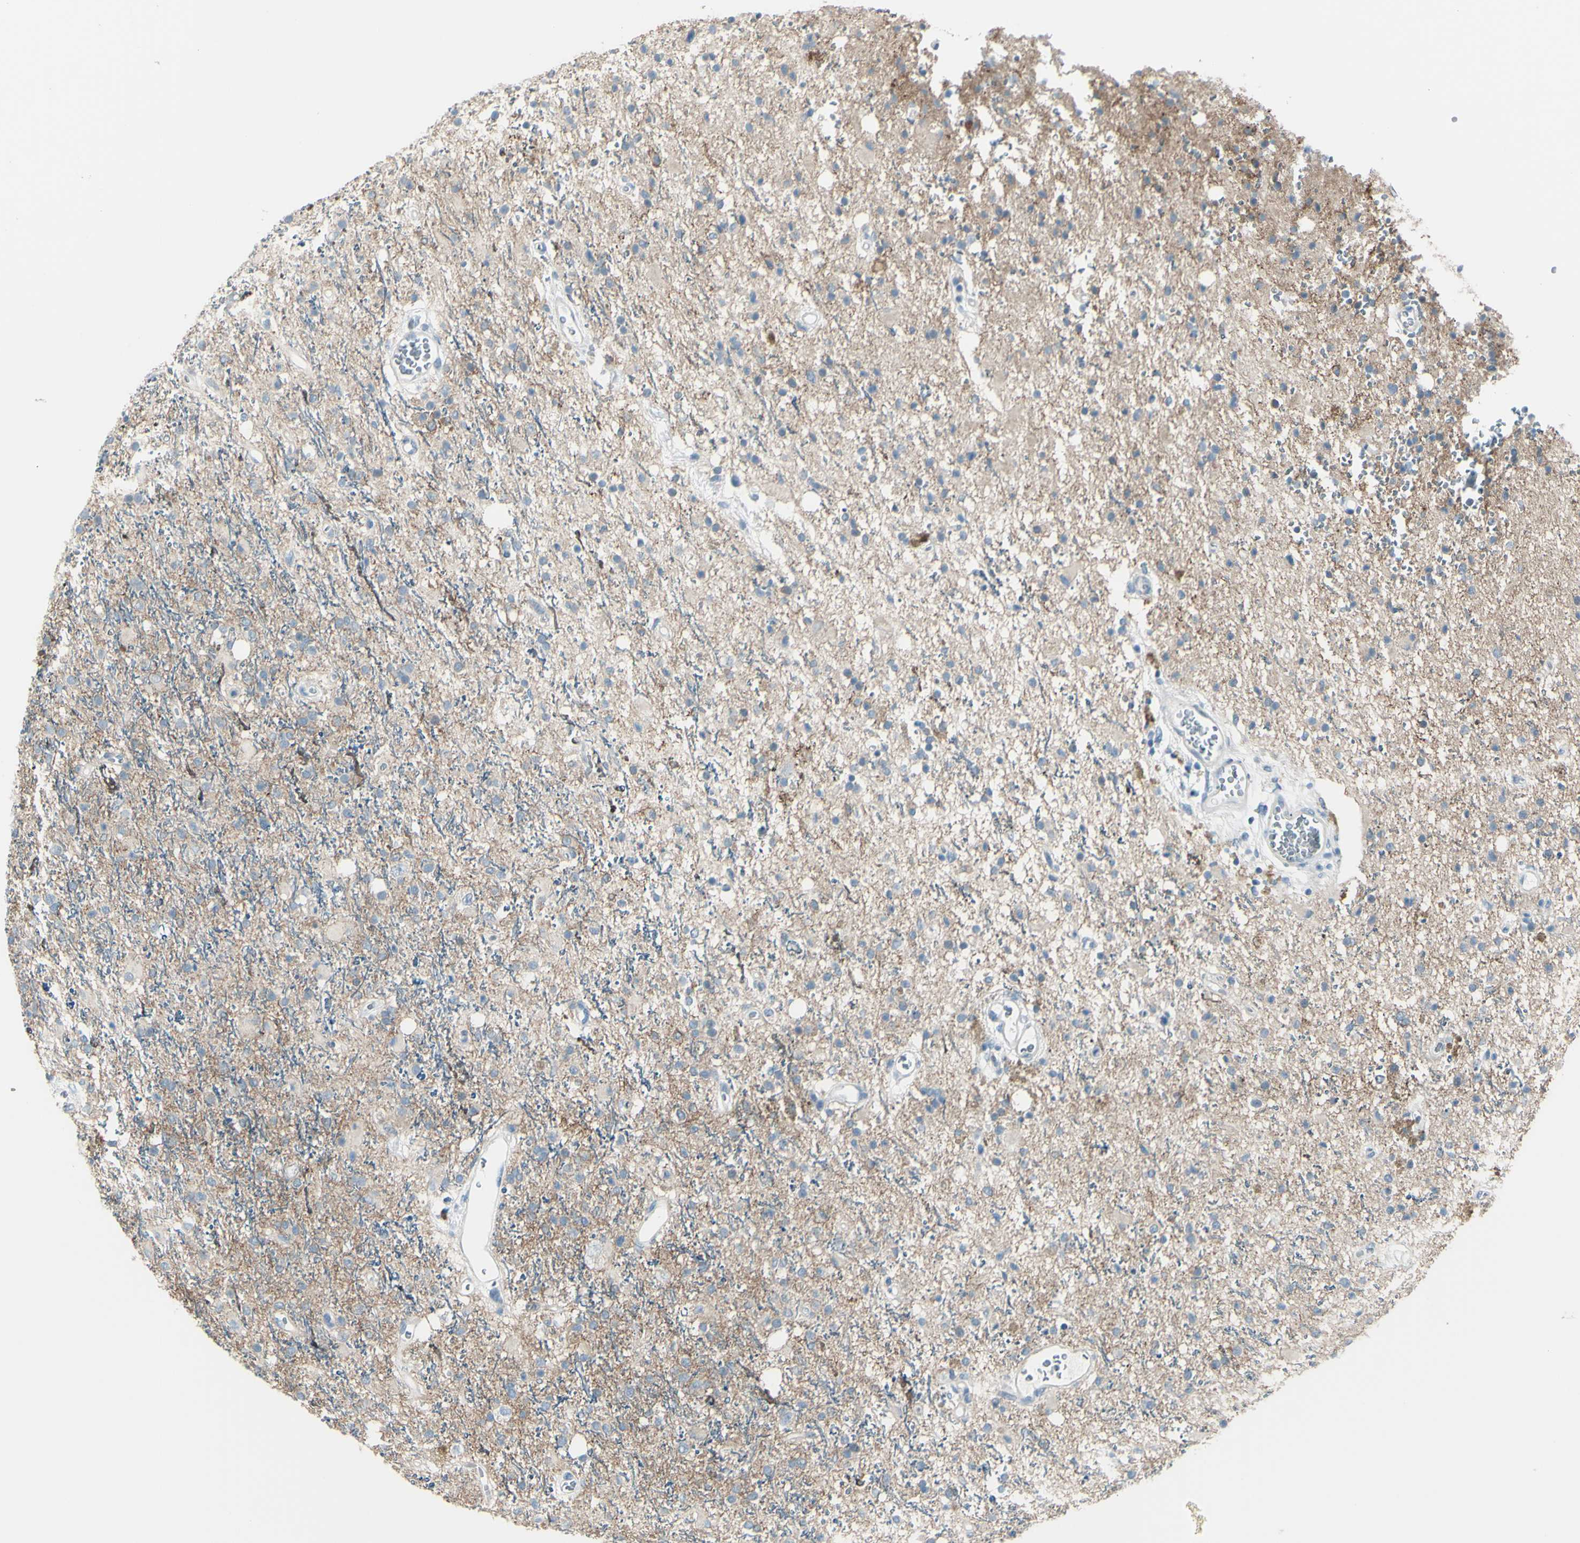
{"staining": {"intensity": "negative", "quantity": "none", "location": "none"}, "tissue": "glioma", "cell_type": "Tumor cells", "image_type": "cancer", "snomed": [{"axis": "morphology", "description": "Glioma, malignant, High grade"}, {"axis": "topography", "description": "Brain"}], "caption": "Malignant glioma (high-grade) was stained to show a protein in brown. There is no significant positivity in tumor cells.", "gene": "GPR34", "patient": {"sex": "male", "age": 47}}